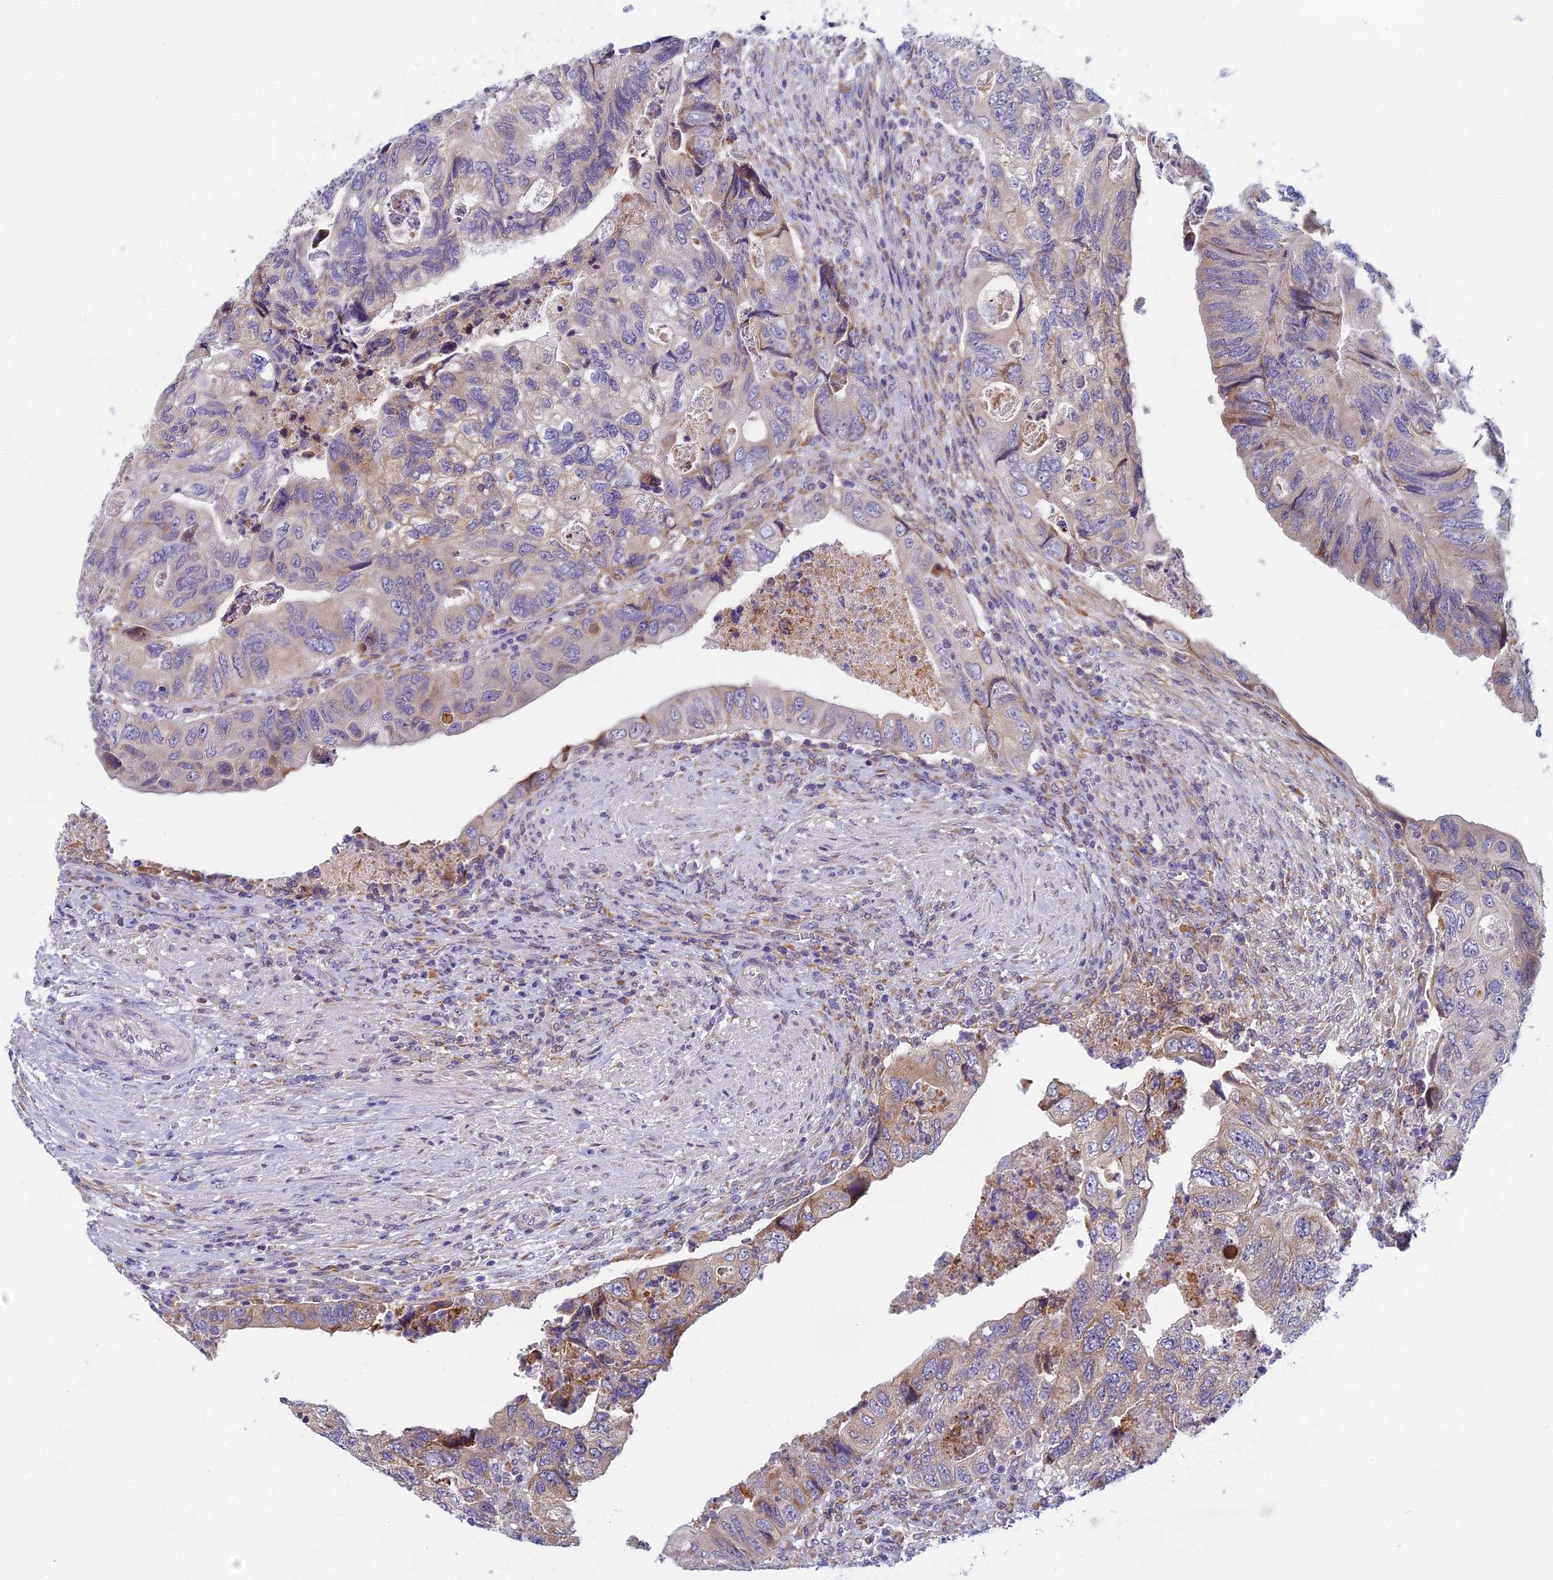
{"staining": {"intensity": "weak", "quantity": "<25%", "location": "cytoplasmic/membranous"}, "tissue": "colorectal cancer", "cell_type": "Tumor cells", "image_type": "cancer", "snomed": [{"axis": "morphology", "description": "Adenocarcinoma, NOS"}, {"axis": "topography", "description": "Rectum"}], "caption": "Immunohistochemical staining of human colorectal adenocarcinoma shows no significant staining in tumor cells.", "gene": "DDX51", "patient": {"sex": "male", "age": 63}}